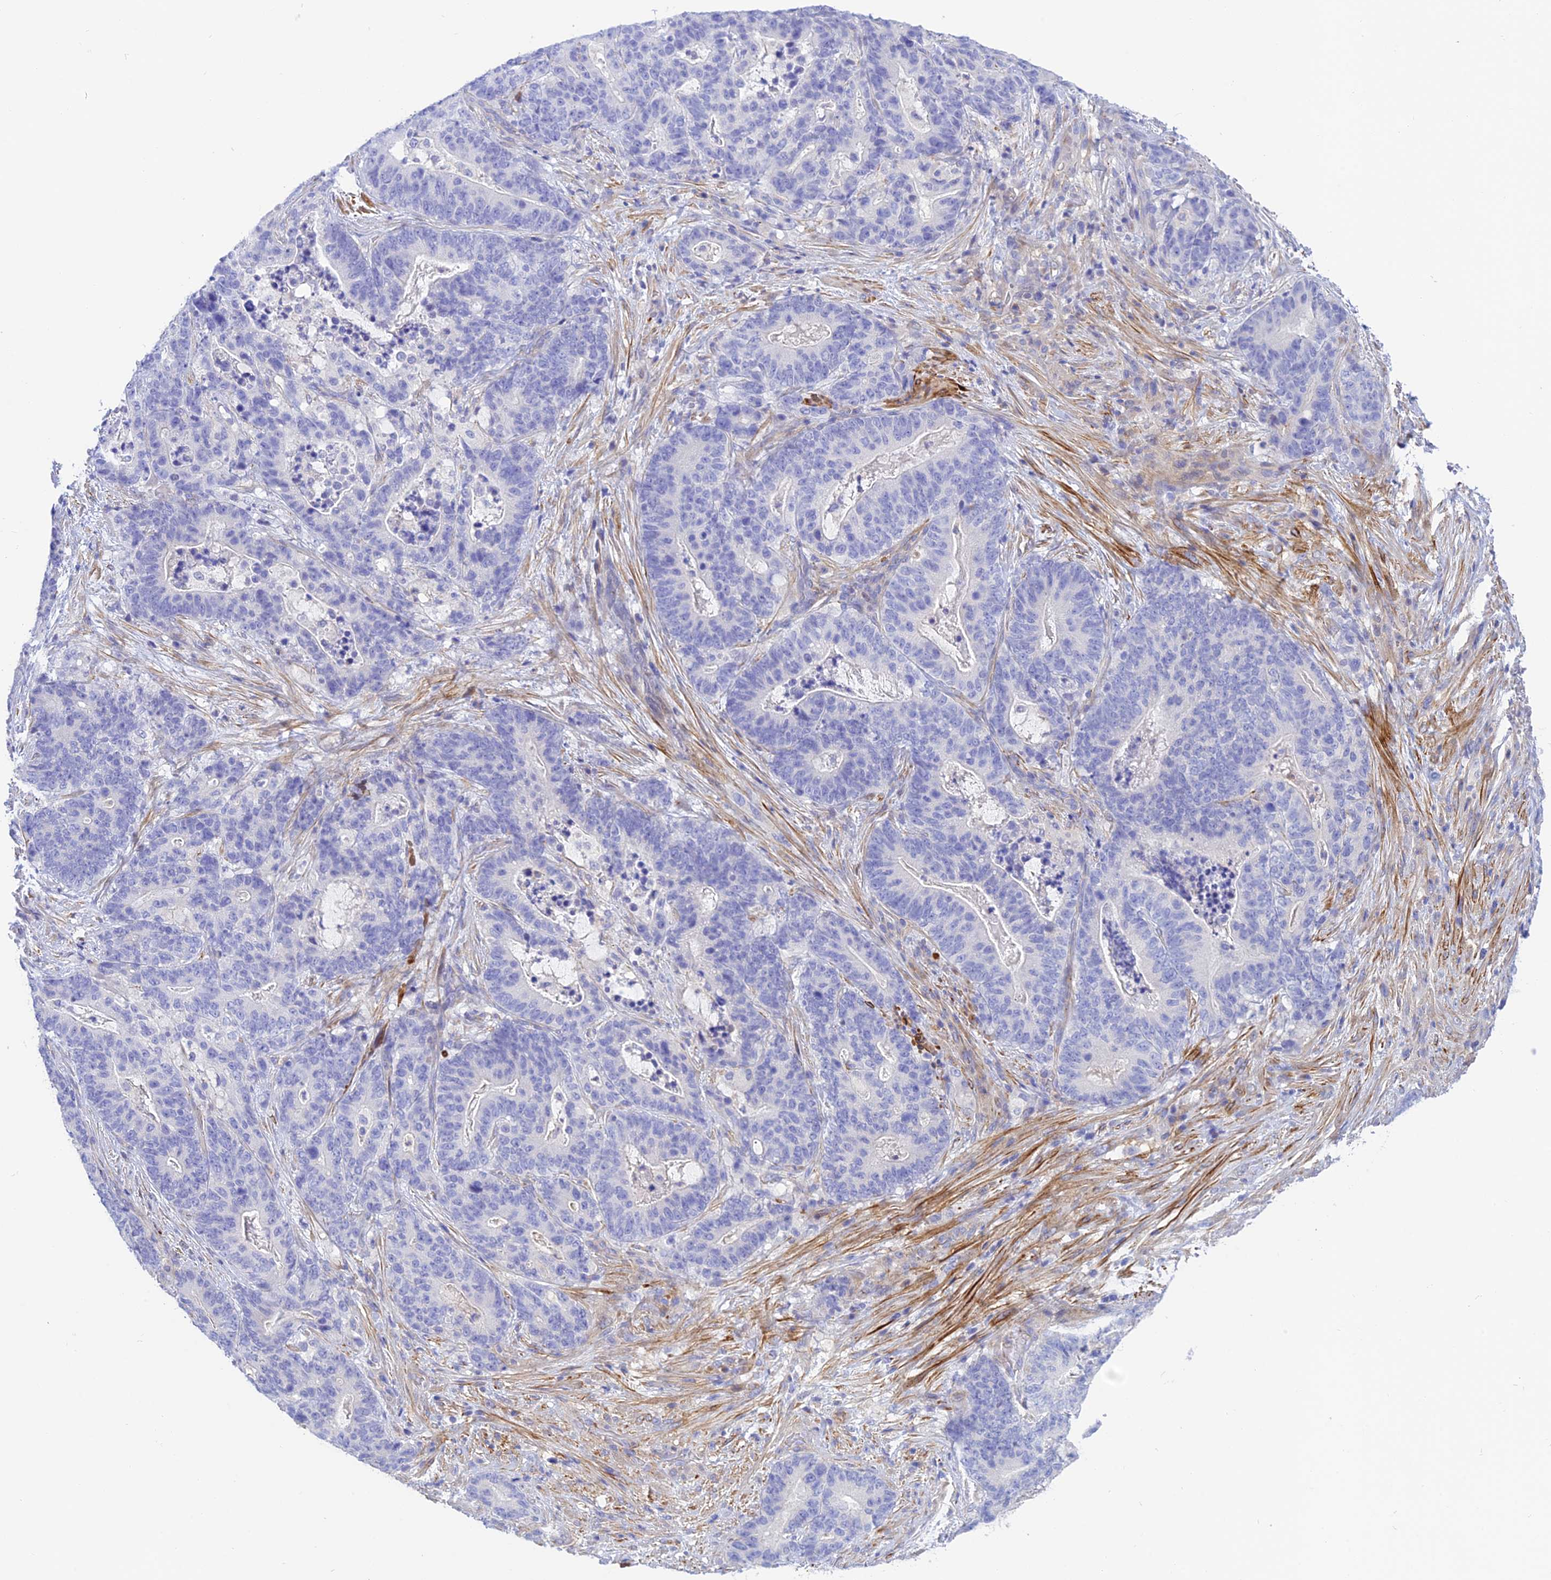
{"staining": {"intensity": "negative", "quantity": "none", "location": "none"}, "tissue": "stomach cancer", "cell_type": "Tumor cells", "image_type": "cancer", "snomed": [{"axis": "morphology", "description": "Normal tissue, NOS"}, {"axis": "morphology", "description": "Adenocarcinoma, NOS"}, {"axis": "topography", "description": "Stomach"}], "caption": "The image displays no significant positivity in tumor cells of stomach cancer.", "gene": "ZDHHC16", "patient": {"sex": "female", "age": 64}}